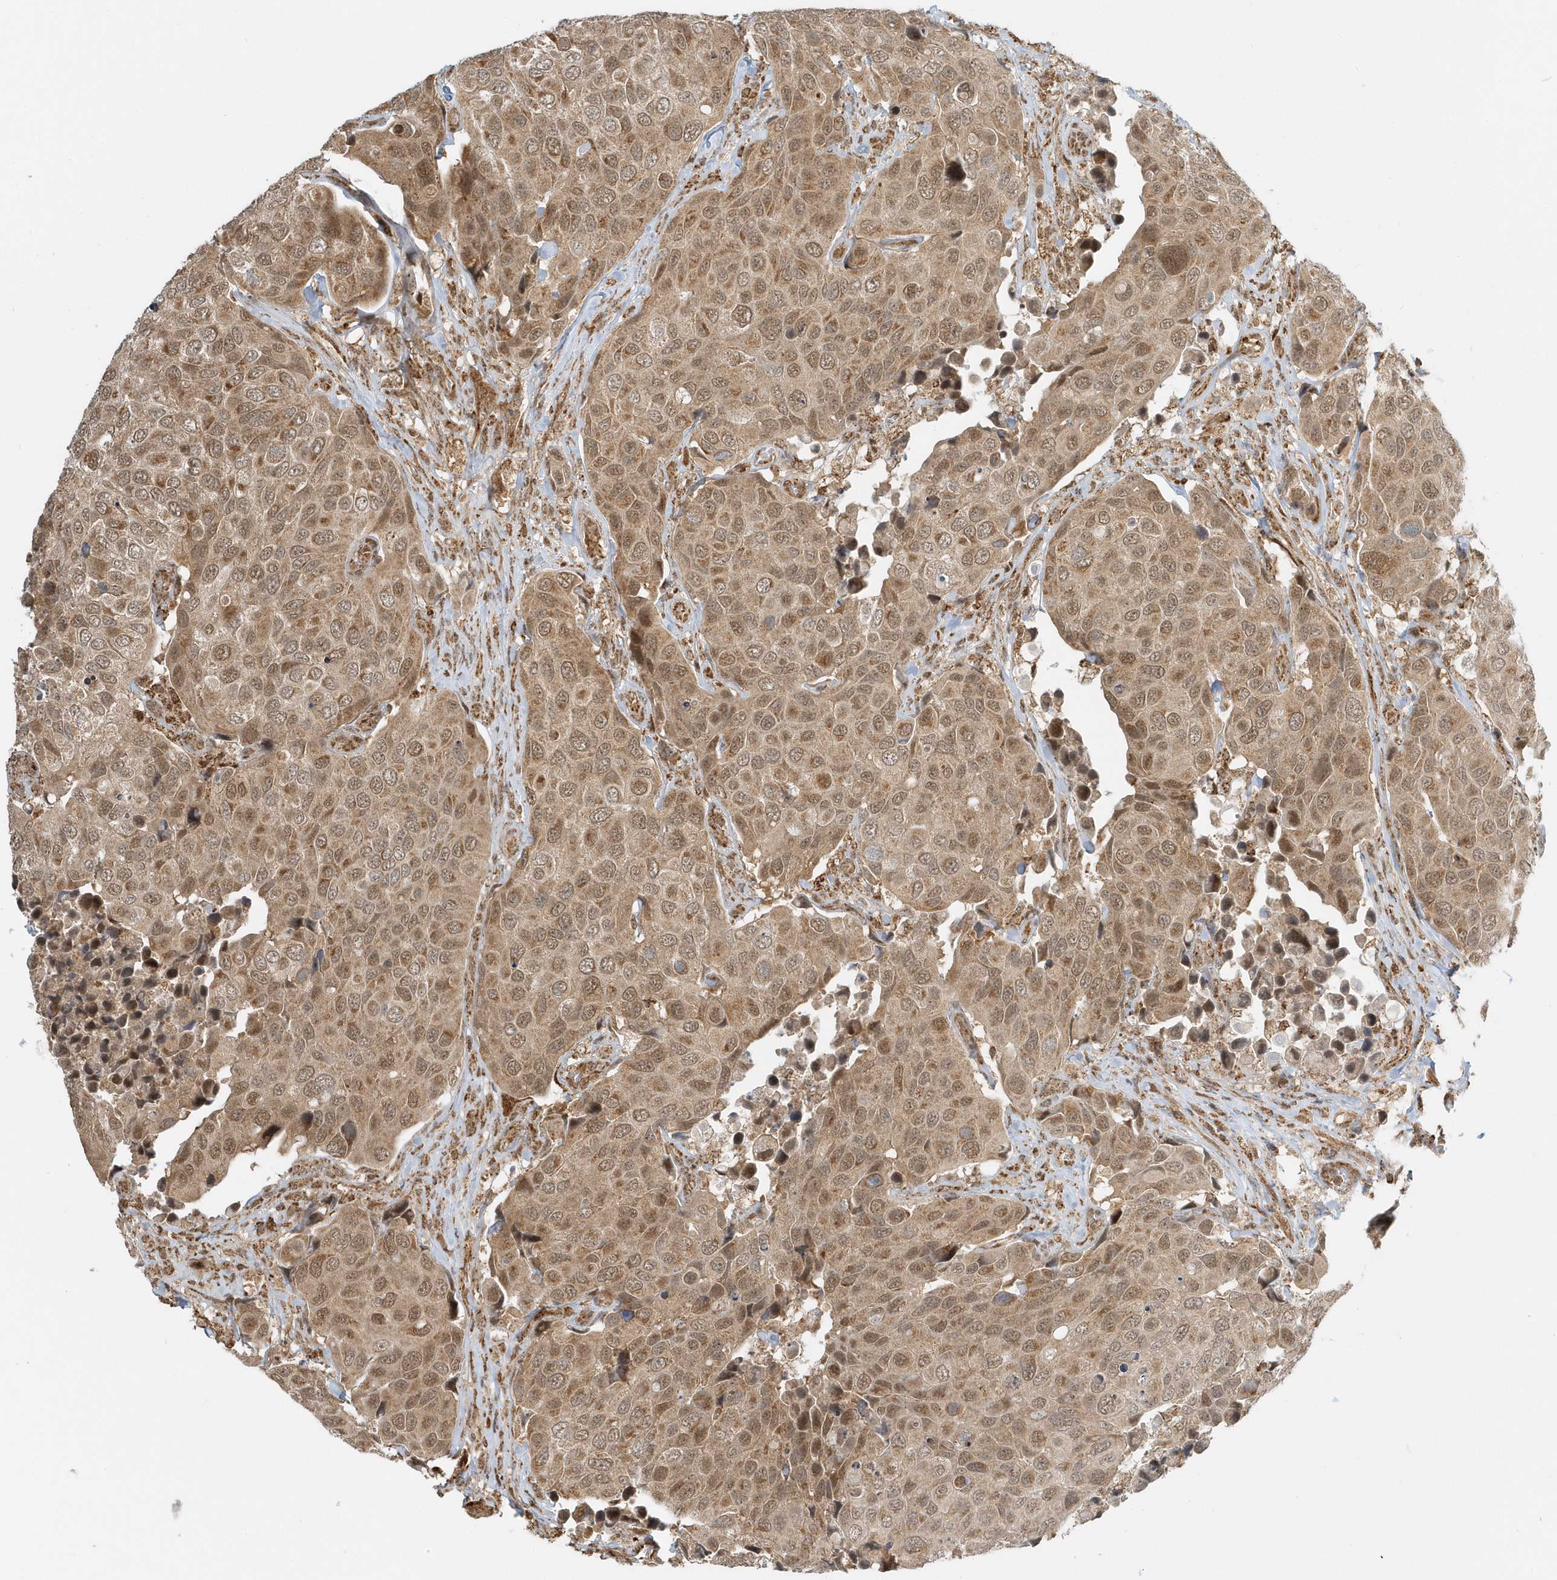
{"staining": {"intensity": "moderate", "quantity": ">75%", "location": "cytoplasmic/membranous,nuclear"}, "tissue": "urothelial cancer", "cell_type": "Tumor cells", "image_type": "cancer", "snomed": [{"axis": "morphology", "description": "Urothelial carcinoma, High grade"}, {"axis": "topography", "description": "Urinary bladder"}], "caption": "Urothelial cancer stained with a protein marker shows moderate staining in tumor cells.", "gene": "PSMD6", "patient": {"sex": "male", "age": 74}}